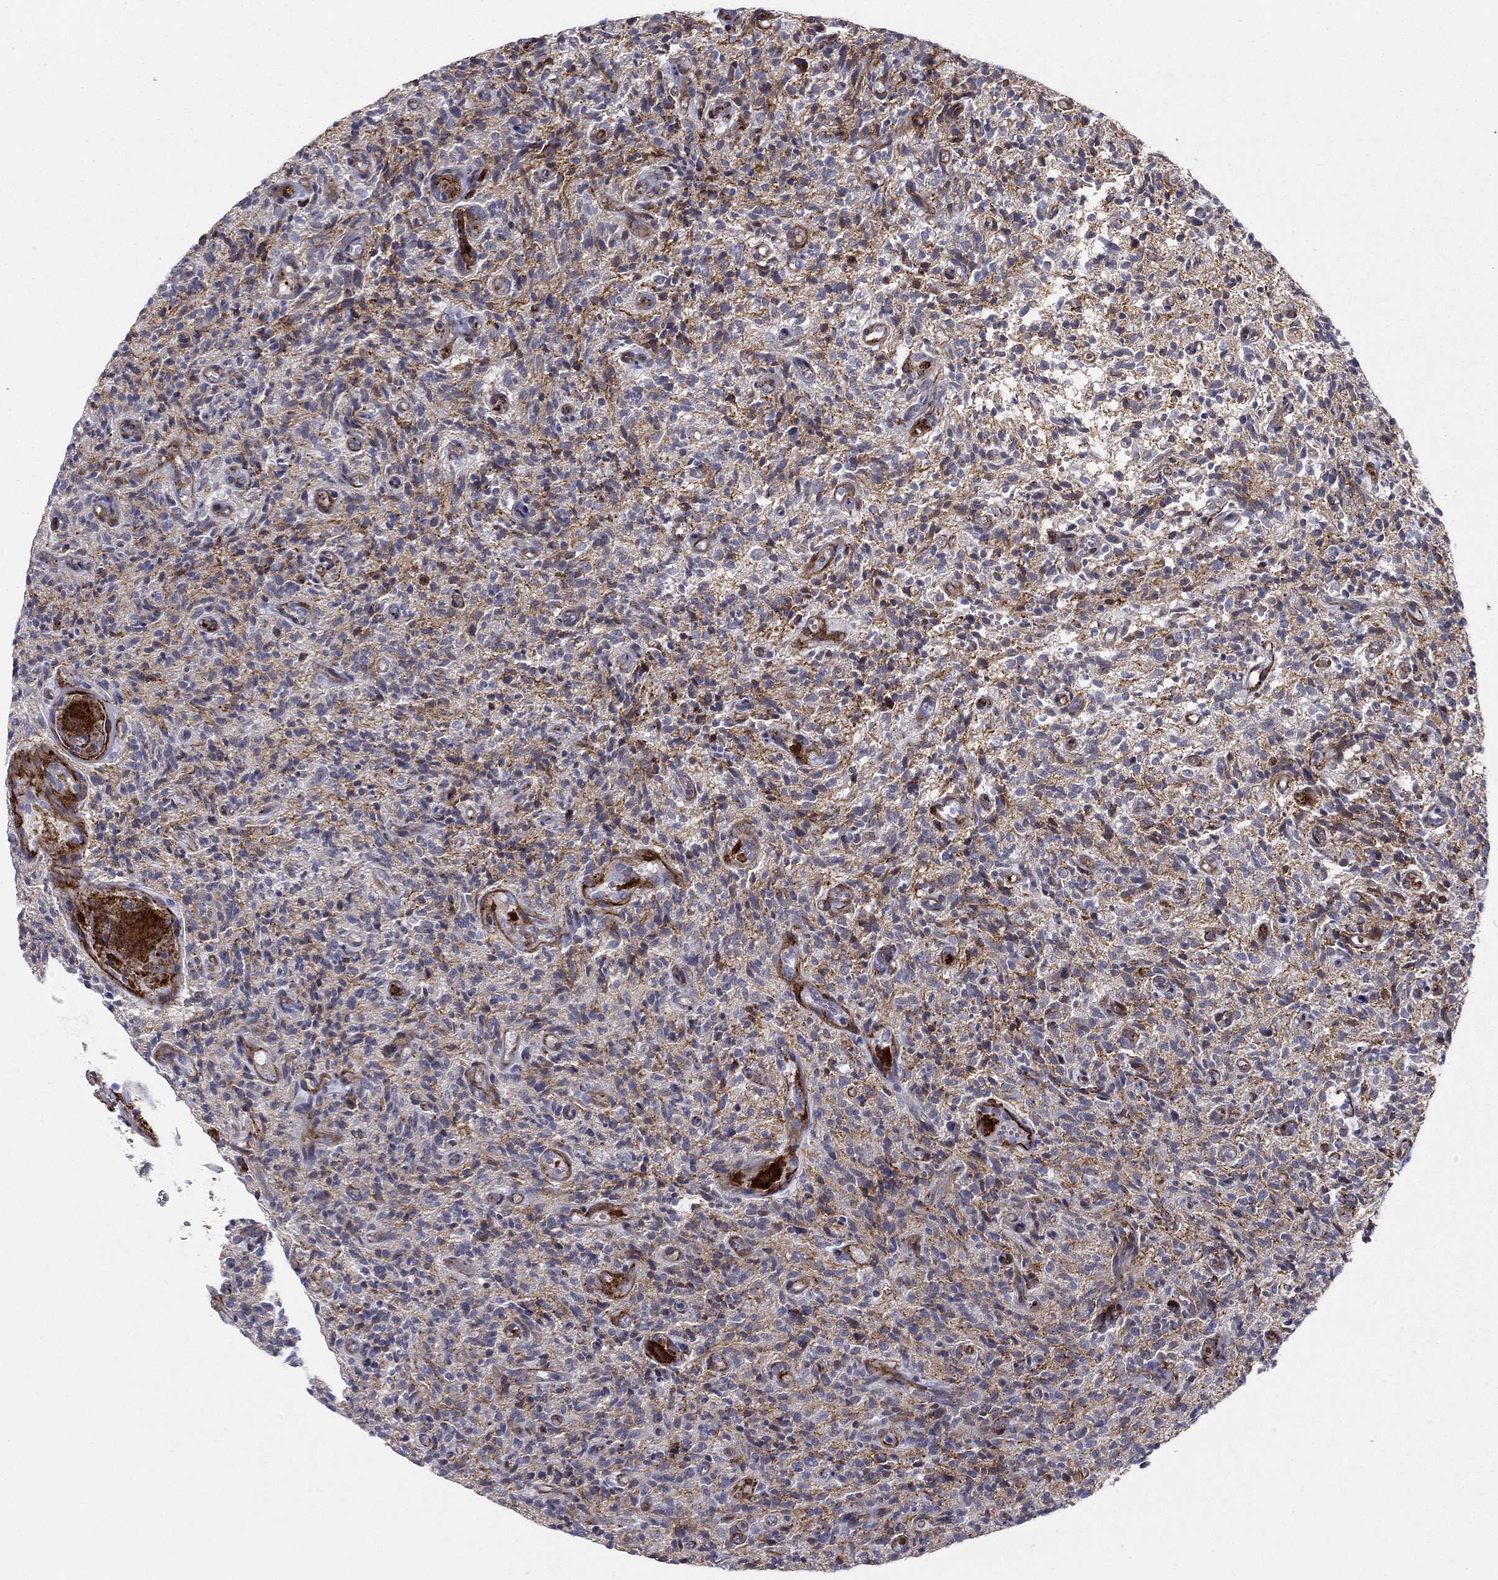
{"staining": {"intensity": "negative", "quantity": "none", "location": "none"}, "tissue": "glioma", "cell_type": "Tumor cells", "image_type": "cancer", "snomed": [{"axis": "morphology", "description": "Glioma, malignant, High grade"}, {"axis": "topography", "description": "Brain"}], "caption": "The histopathology image shows no staining of tumor cells in malignant high-grade glioma.", "gene": "KRBA1", "patient": {"sex": "male", "age": 64}}